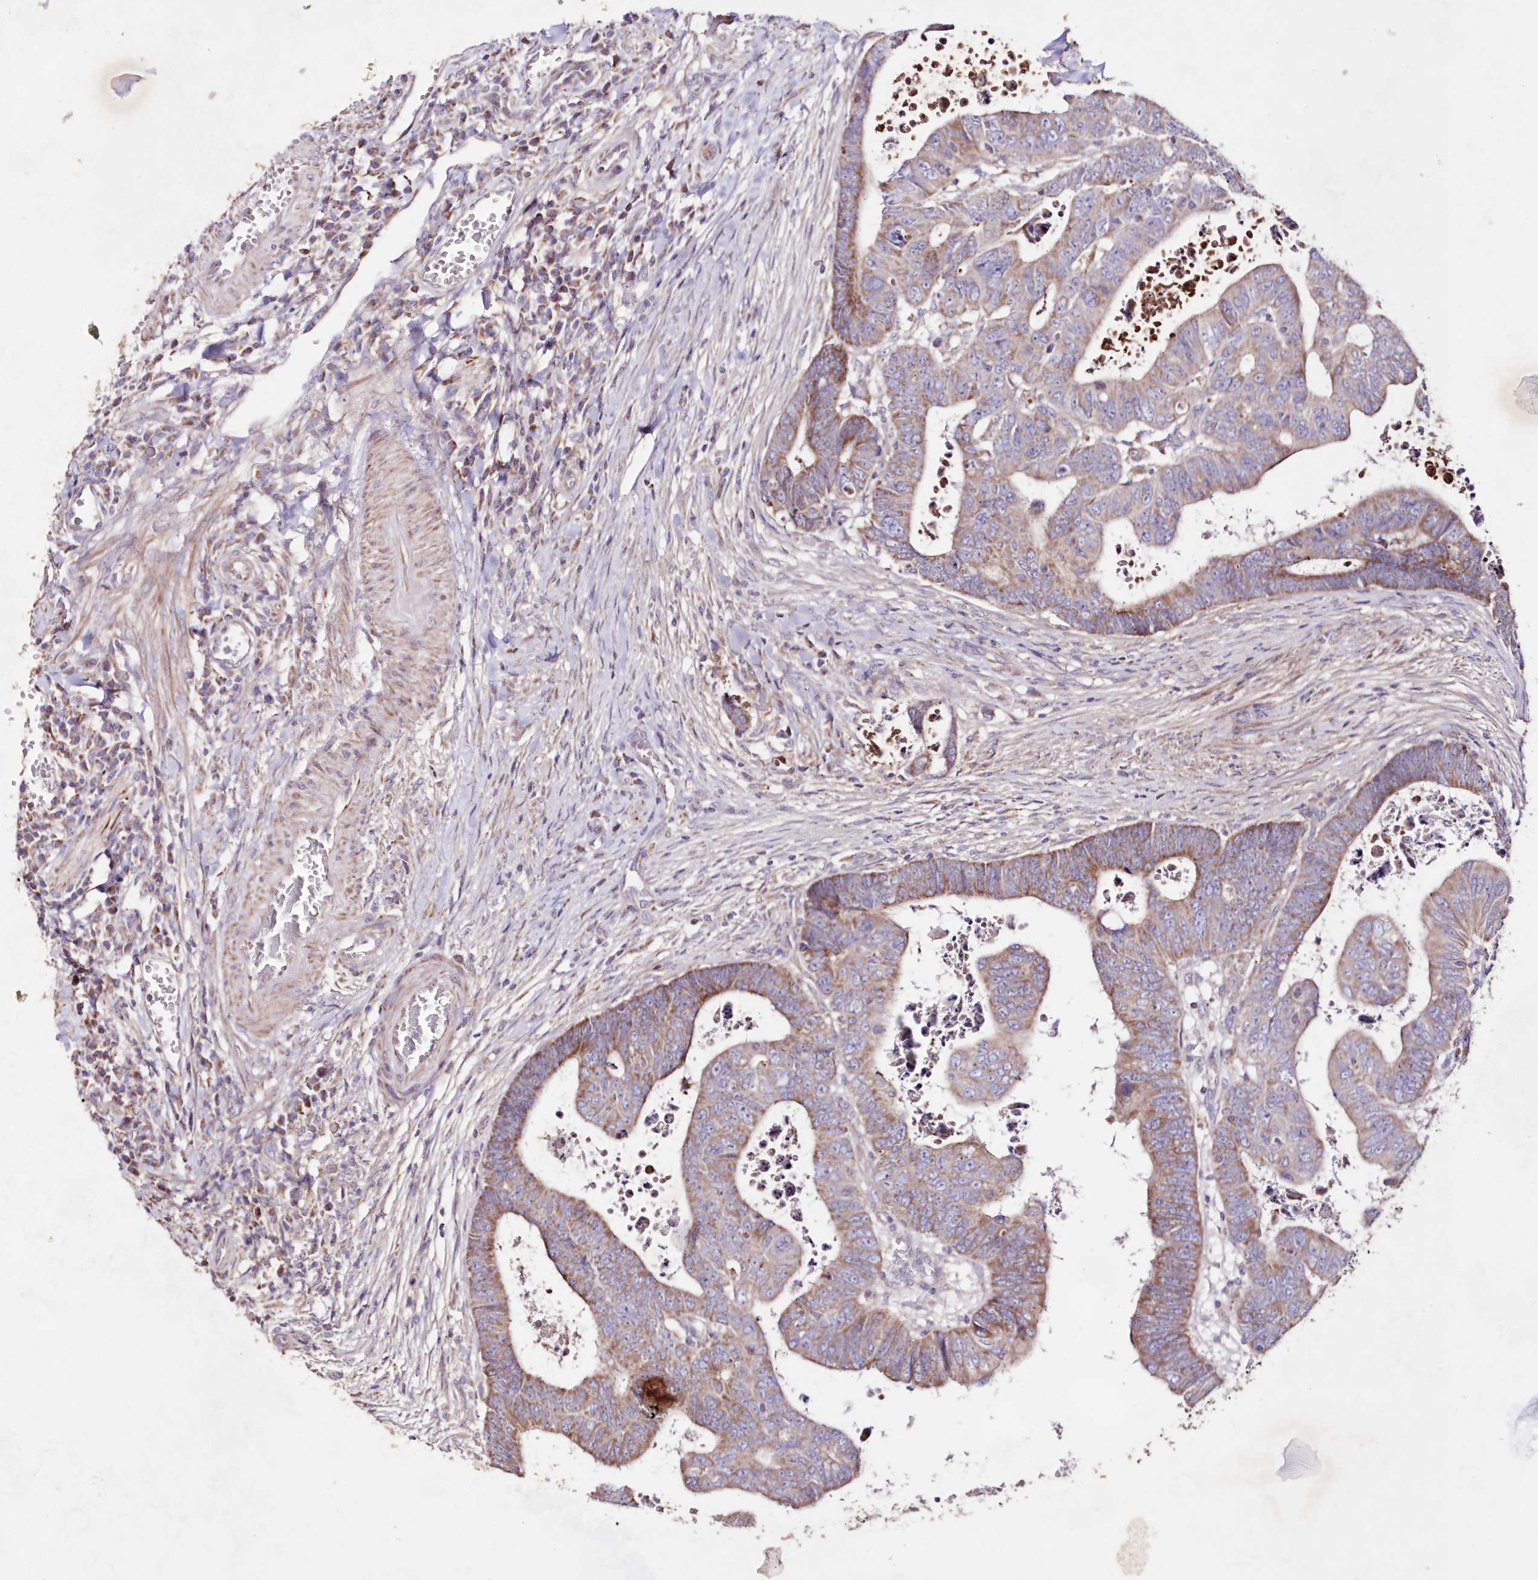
{"staining": {"intensity": "moderate", "quantity": ">75%", "location": "cytoplasmic/membranous"}, "tissue": "colorectal cancer", "cell_type": "Tumor cells", "image_type": "cancer", "snomed": [{"axis": "morphology", "description": "Normal tissue, NOS"}, {"axis": "morphology", "description": "Adenocarcinoma, NOS"}, {"axis": "topography", "description": "Rectum"}], "caption": "Colorectal cancer (adenocarcinoma) stained for a protein (brown) reveals moderate cytoplasmic/membranous positive positivity in about >75% of tumor cells.", "gene": "HADHB", "patient": {"sex": "female", "age": 65}}